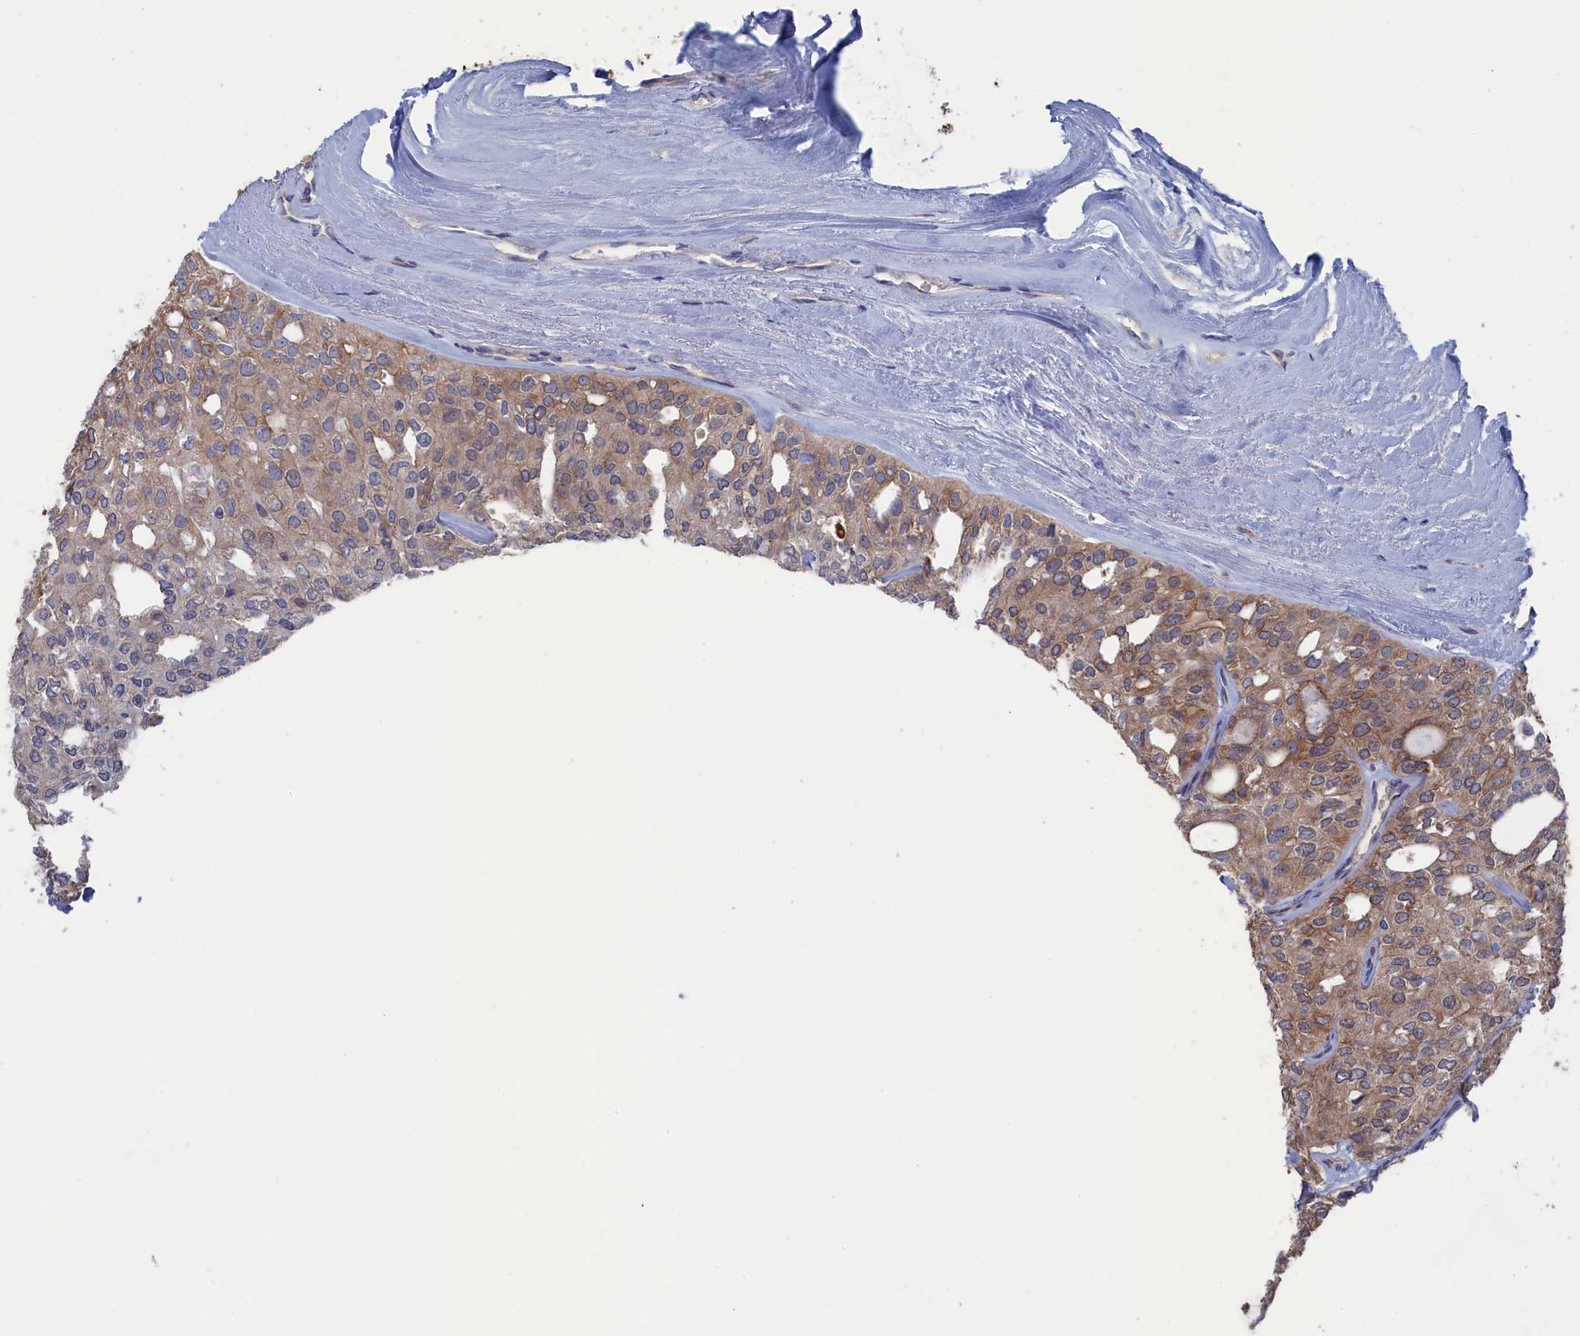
{"staining": {"intensity": "weak", "quantity": ">75%", "location": "cytoplasmic/membranous"}, "tissue": "thyroid cancer", "cell_type": "Tumor cells", "image_type": "cancer", "snomed": [{"axis": "morphology", "description": "Follicular adenoma carcinoma, NOS"}, {"axis": "topography", "description": "Thyroid gland"}], "caption": "The histopathology image demonstrates staining of thyroid cancer (follicular adenoma carcinoma), revealing weak cytoplasmic/membranous protein expression (brown color) within tumor cells.", "gene": "NUTF2", "patient": {"sex": "male", "age": 75}}